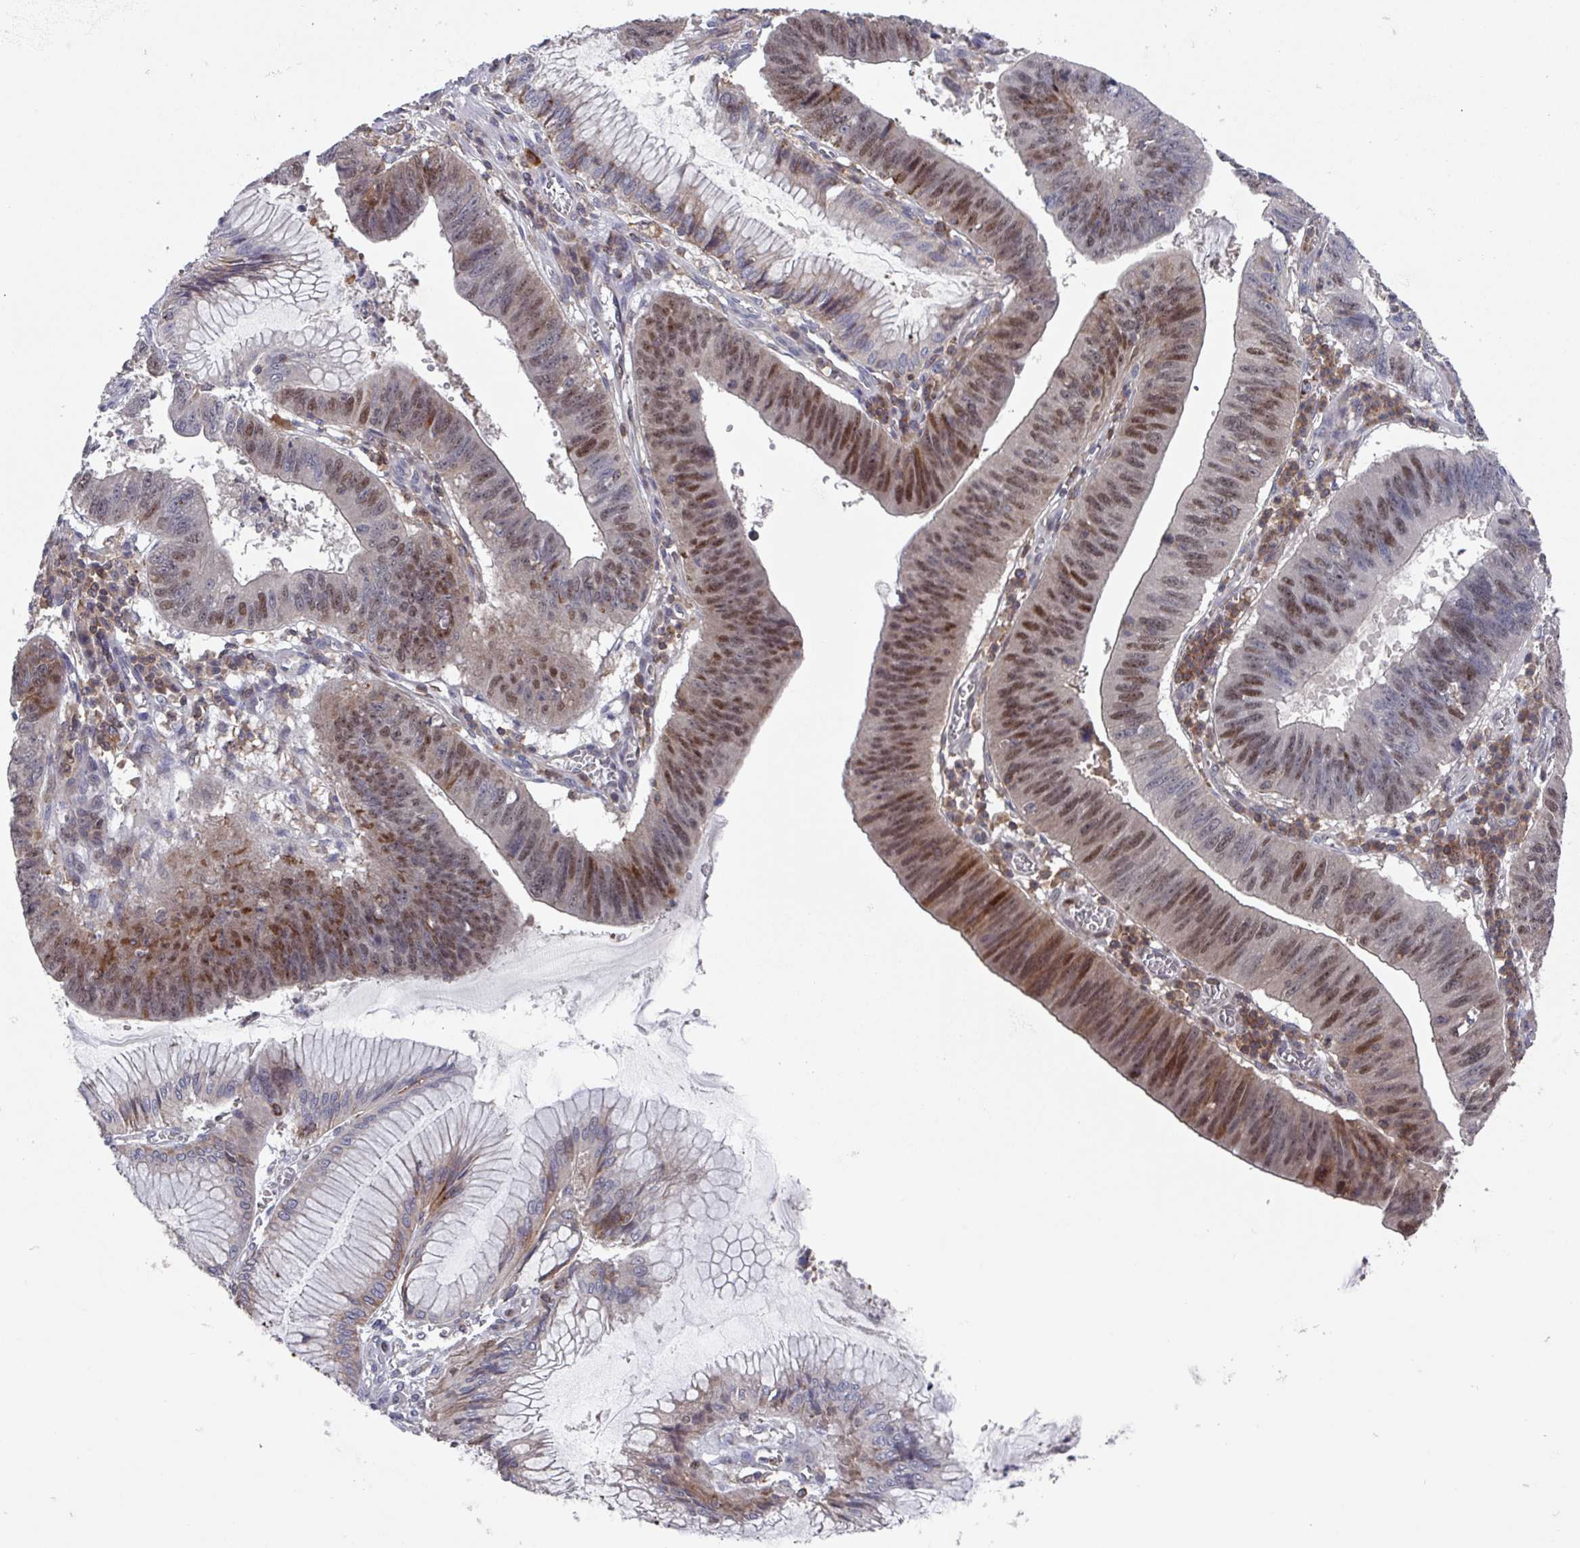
{"staining": {"intensity": "moderate", "quantity": ">75%", "location": "nuclear"}, "tissue": "stomach cancer", "cell_type": "Tumor cells", "image_type": "cancer", "snomed": [{"axis": "morphology", "description": "Adenocarcinoma, NOS"}, {"axis": "topography", "description": "Stomach"}], "caption": "Moderate nuclear protein positivity is identified in approximately >75% of tumor cells in stomach cancer (adenocarcinoma).", "gene": "PRRX1", "patient": {"sex": "male", "age": 59}}